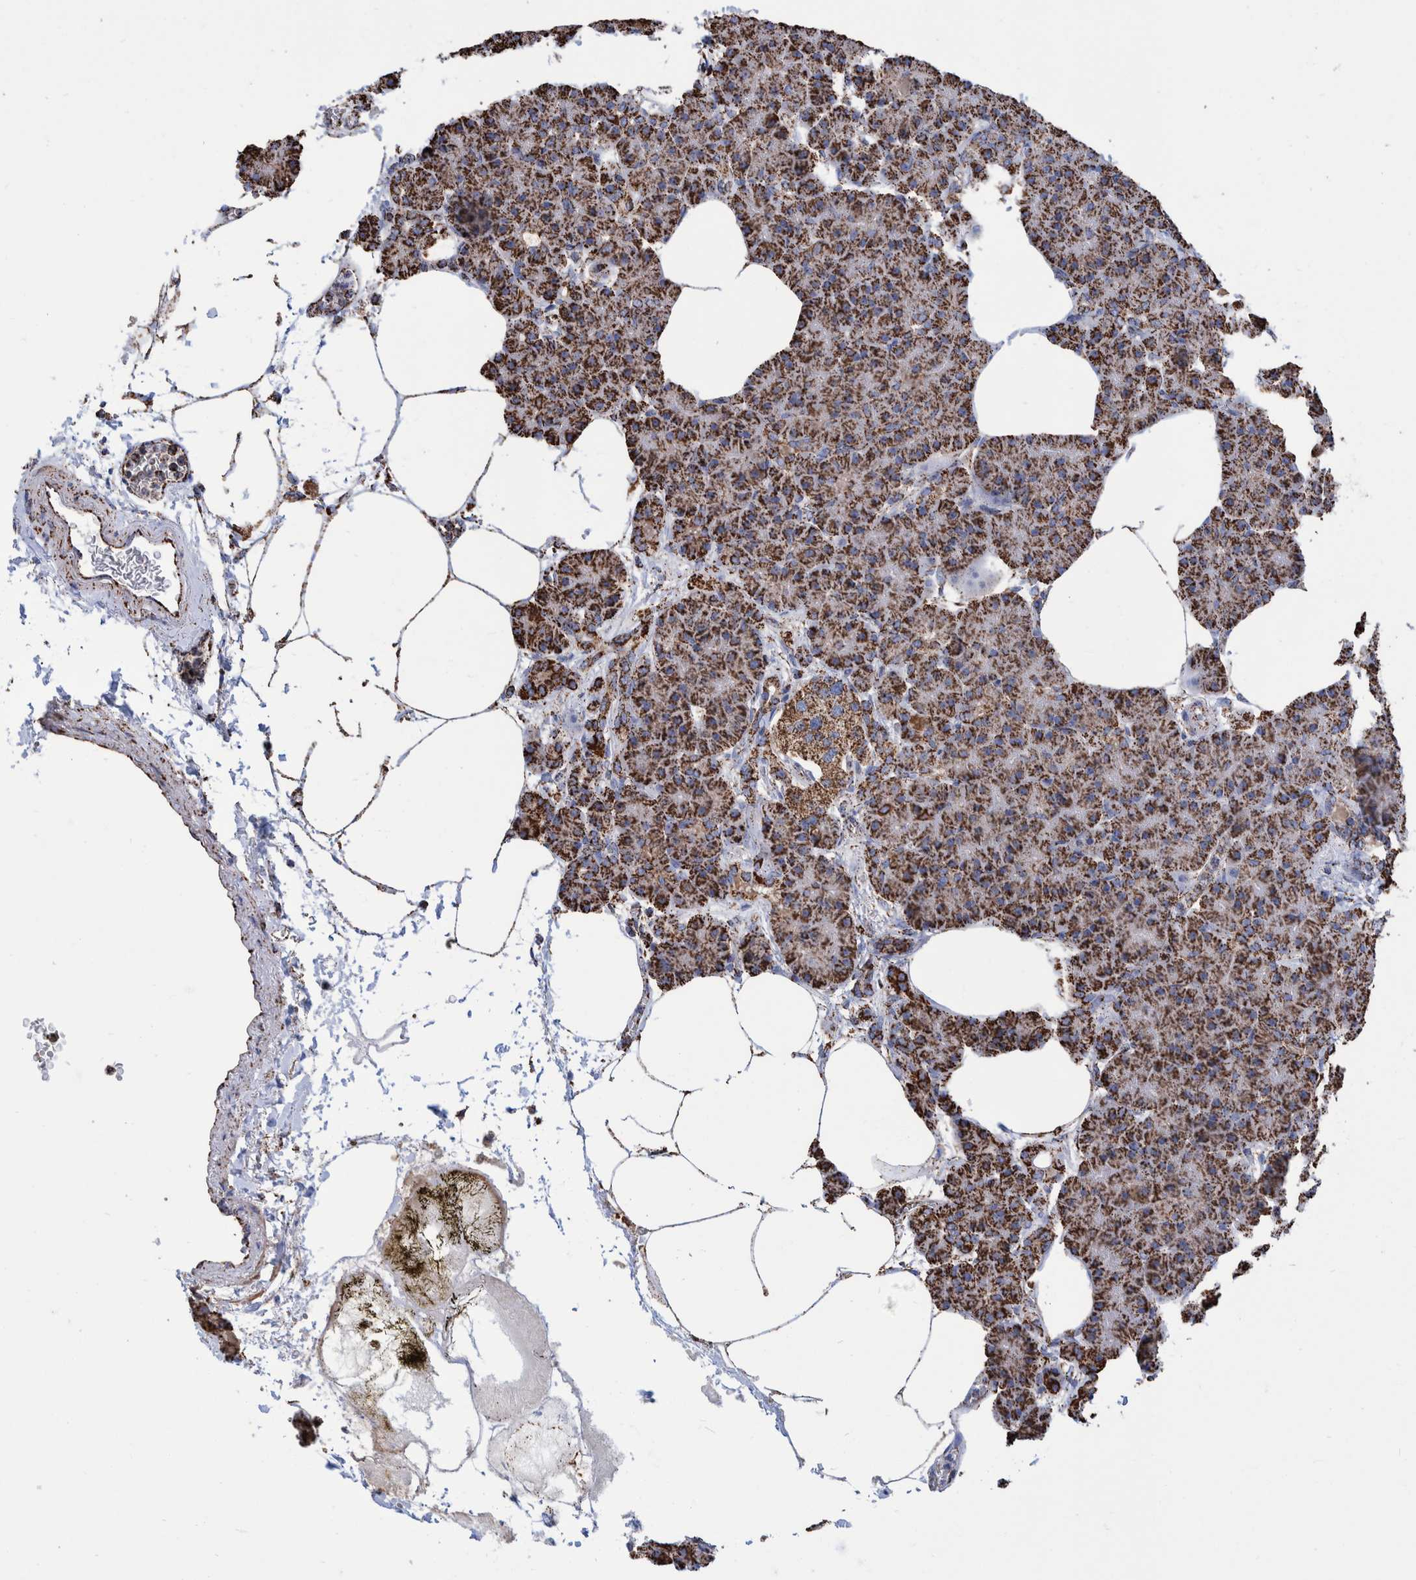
{"staining": {"intensity": "strong", "quantity": ">75%", "location": "cytoplasmic/membranous"}, "tissue": "pancreas", "cell_type": "Exocrine glandular cells", "image_type": "normal", "snomed": [{"axis": "morphology", "description": "Normal tissue, NOS"}, {"axis": "topography", "description": "Pancreas"}], "caption": "This histopathology image shows benign pancreas stained with immunohistochemistry to label a protein in brown. The cytoplasmic/membranous of exocrine glandular cells show strong positivity for the protein. Nuclei are counter-stained blue.", "gene": "VPS26C", "patient": {"sex": "female", "age": 70}}